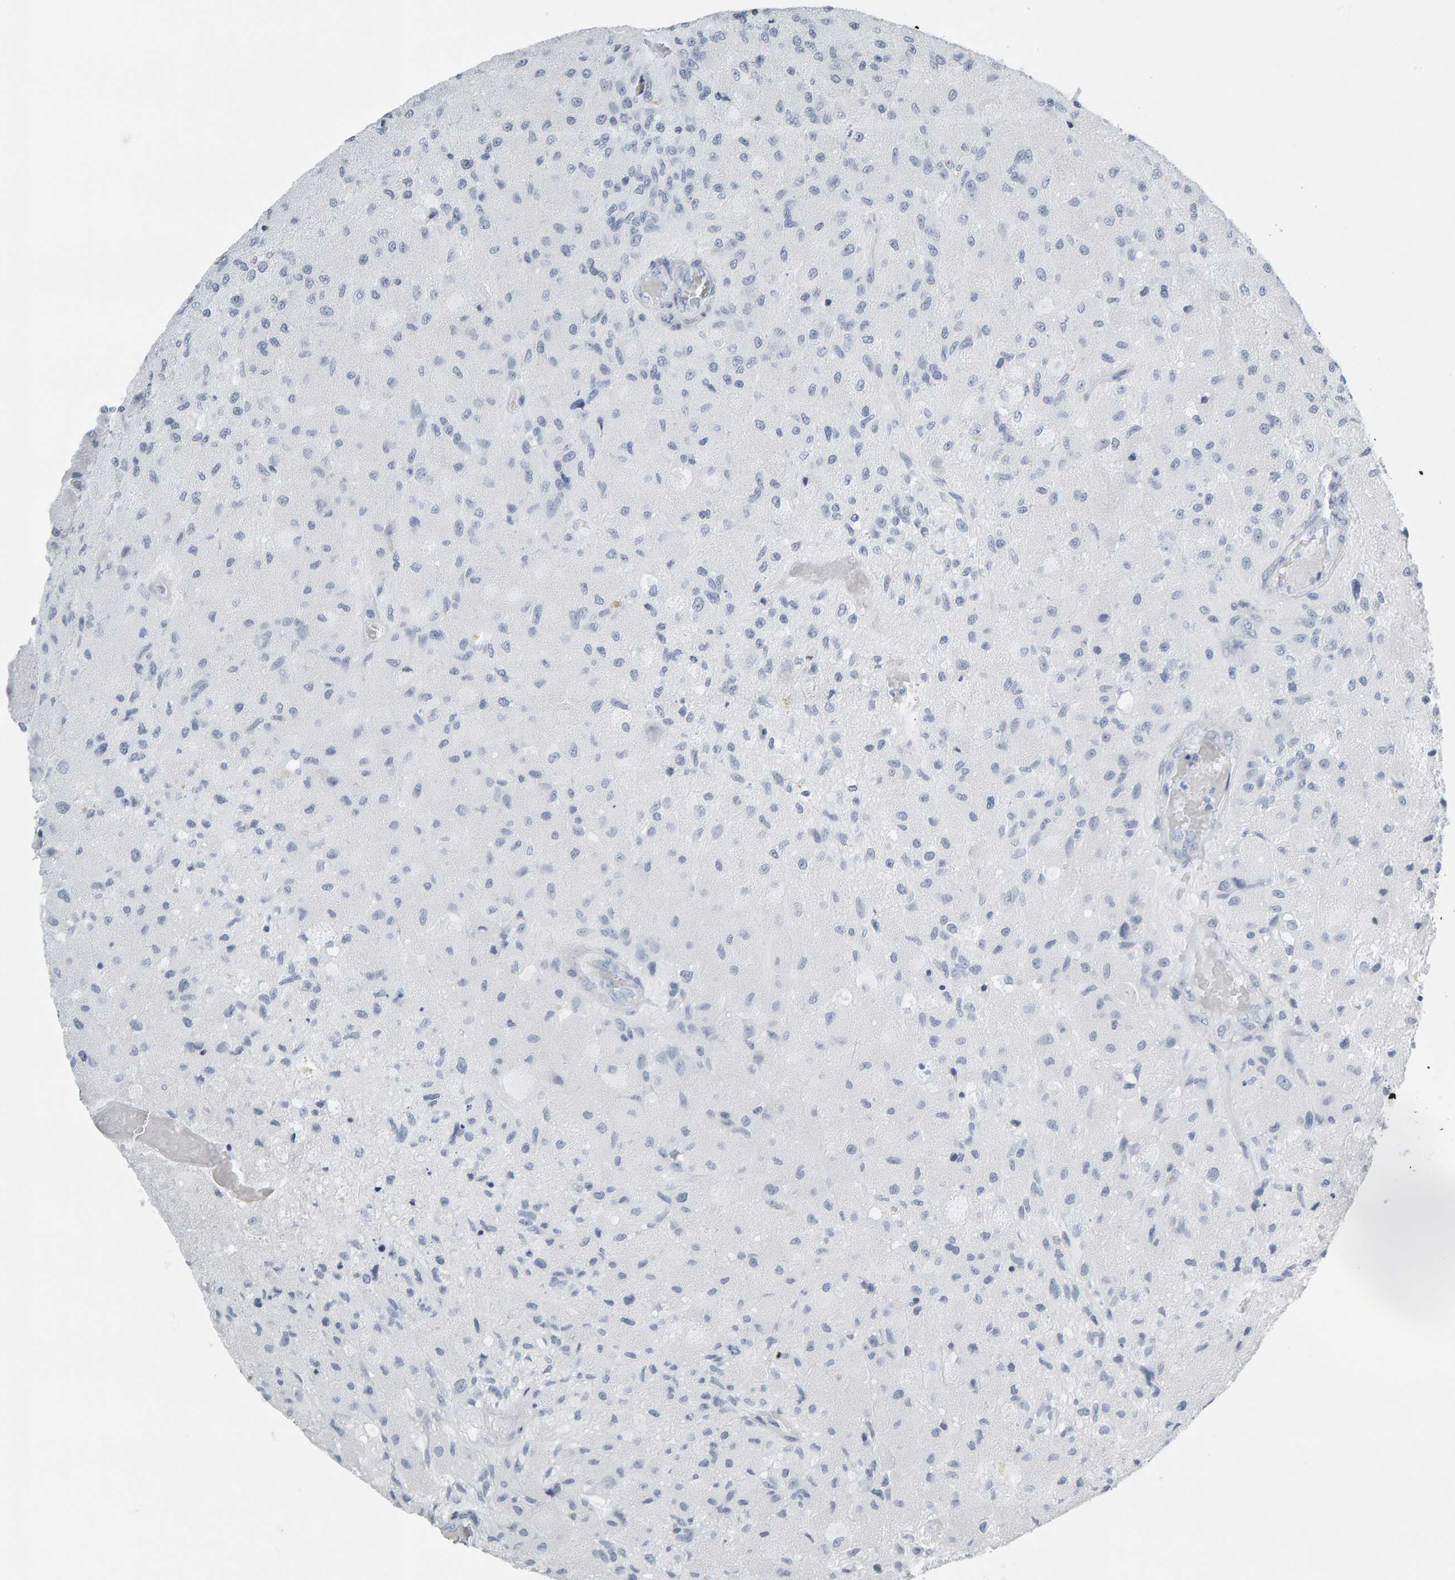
{"staining": {"intensity": "negative", "quantity": "none", "location": "none"}, "tissue": "glioma", "cell_type": "Tumor cells", "image_type": "cancer", "snomed": [{"axis": "morphology", "description": "Normal tissue, NOS"}, {"axis": "morphology", "description": "Glioma, malignant, High grade"}, {"axis": "topography", "description": "Cerebral cortex"}], "caption": "The immunohistochemistry (IHC) histopathology image has no significant expression in tumor cells of glioma tissue.", "gene": "SPACA3", "patient": {"sex": "male", "age": 77}}